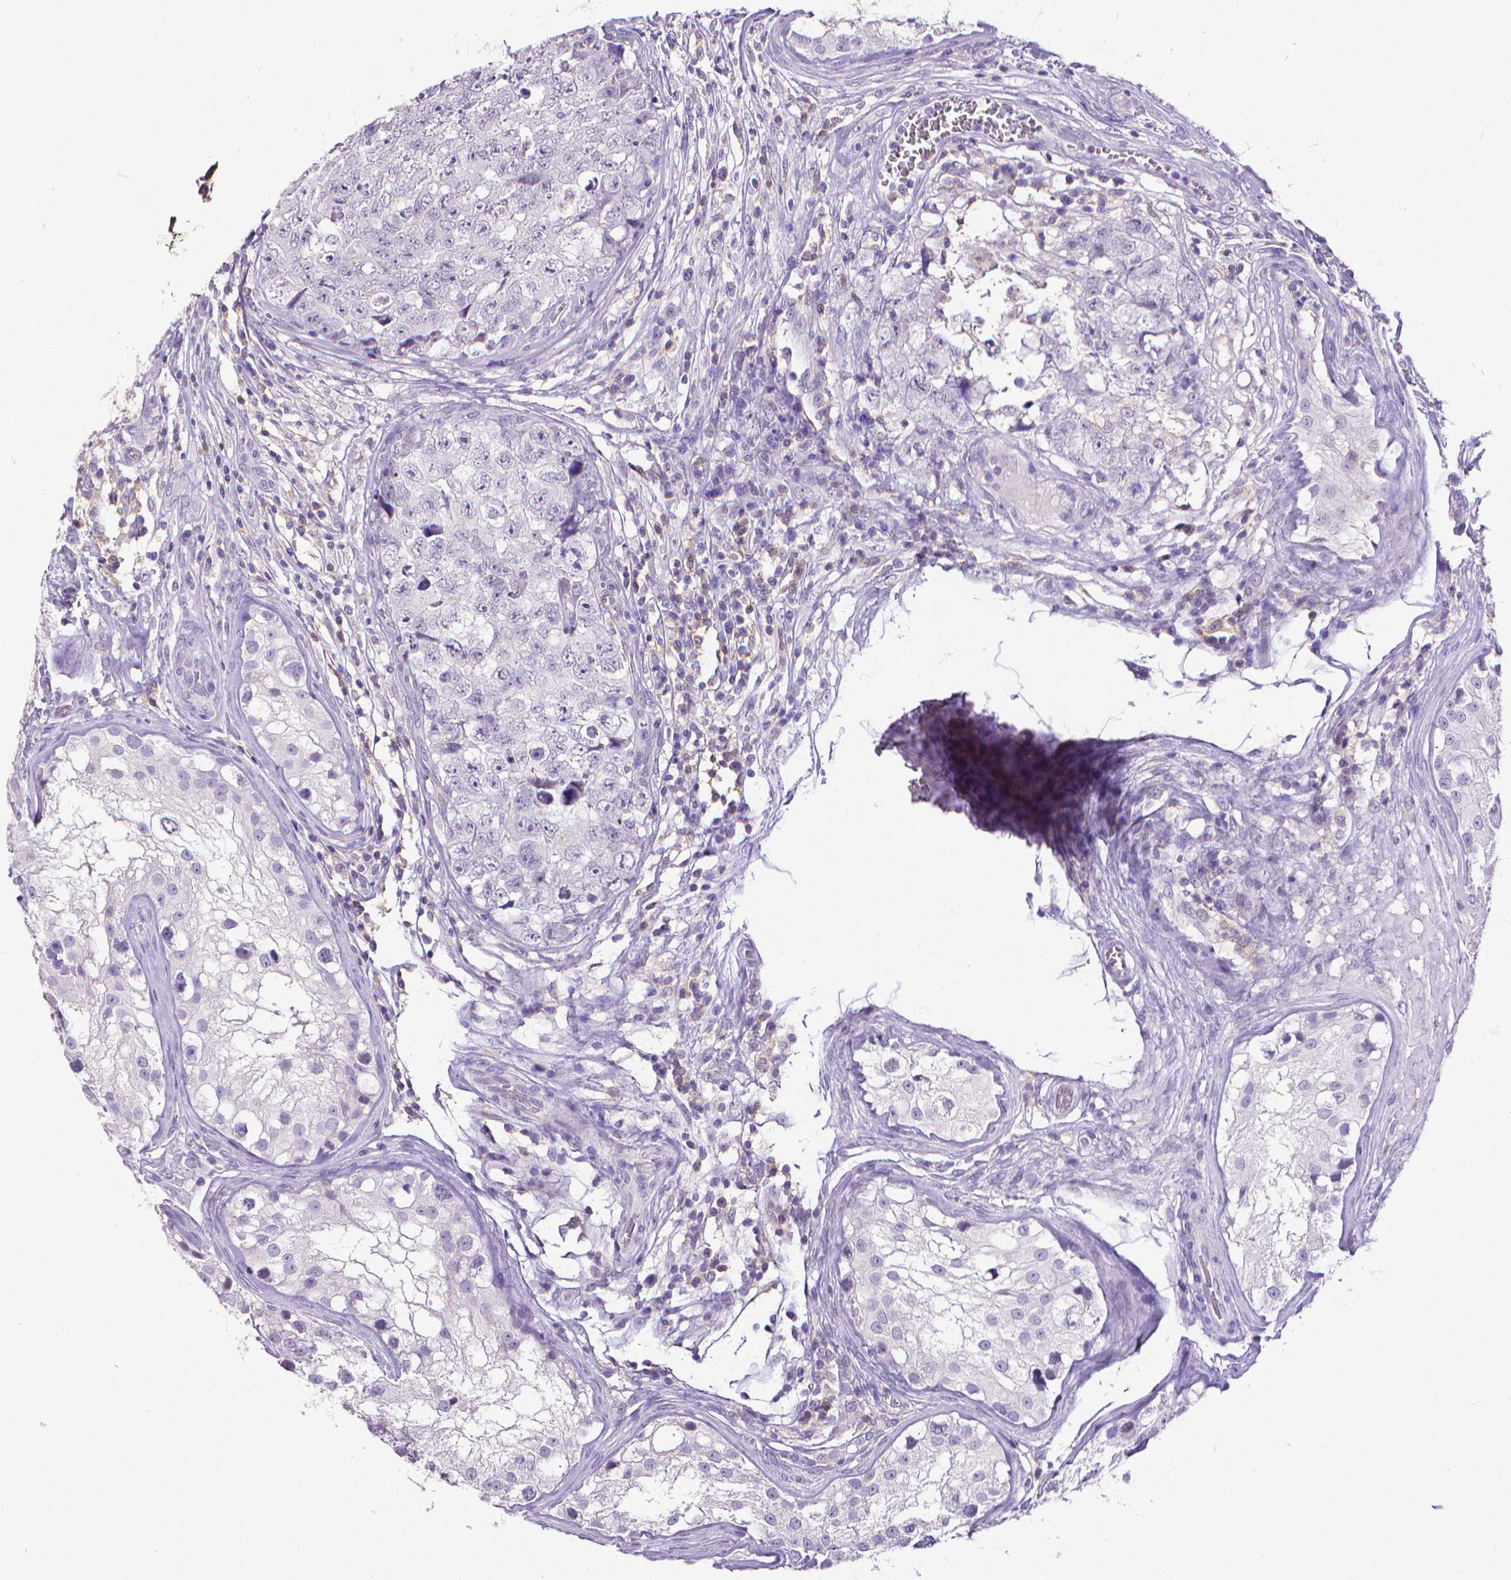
{"staining": {"intensity": "negative", "quantity": "none", "location": "none"}, "tissue": "testis cancer", "cell_type": "Tumor cells", "image_type": "cancer", "snomed": [{"axis": "morphology", "description": "Carcinoma, Embryonal, NOS"}, {"axis": "topography", "description": "Testis"}], "caption": "Testis cancer was stained to show a protein in brown. There is no significant staining in tumor cells.", "gene": "CD4", "patient": {"sex": "male", "age": 18}}